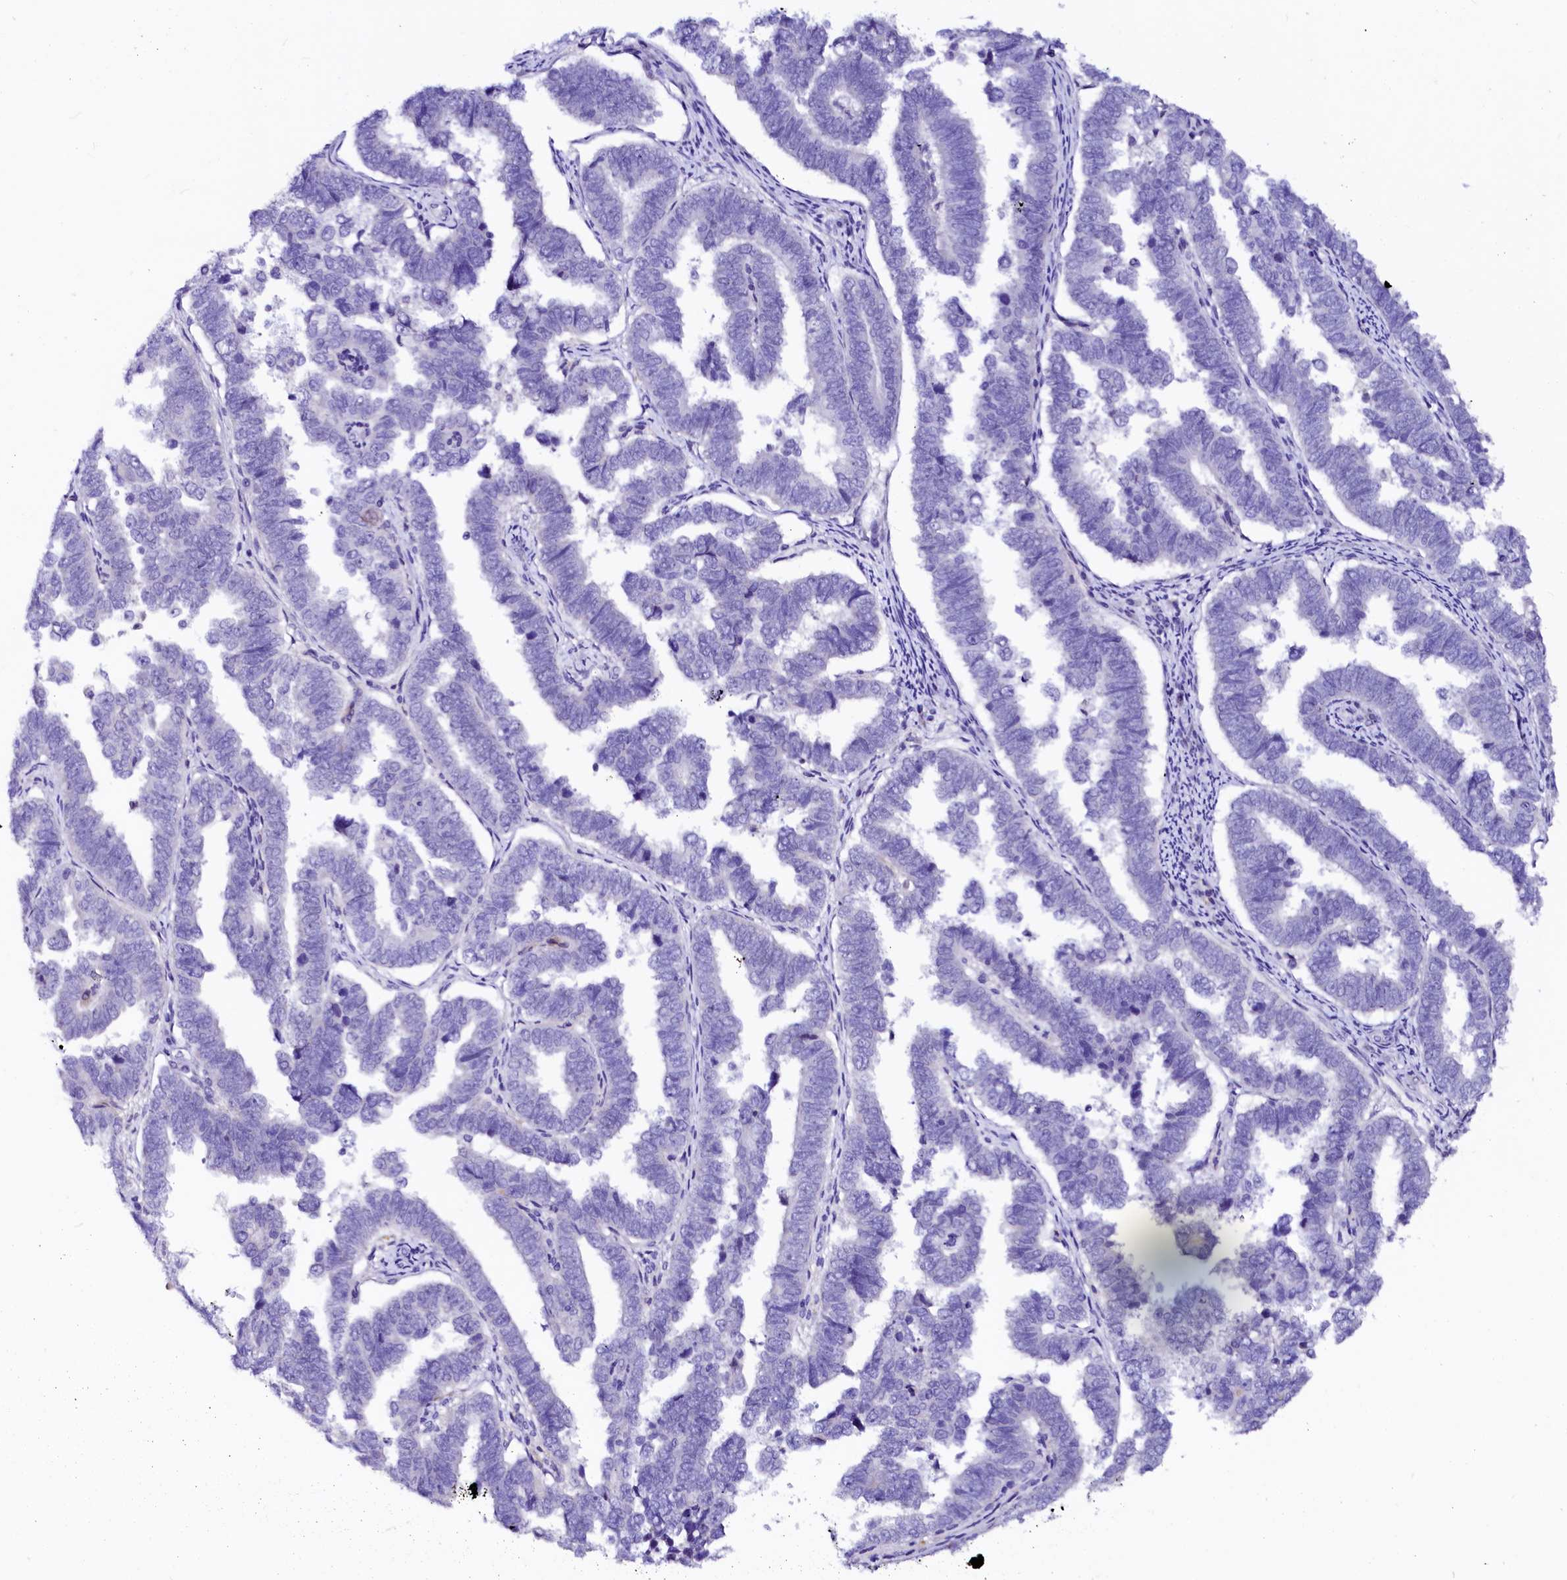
{"staining": {"intensity": "negative", "quantity": "none", "location": "none"}, "tissue": "endometrial cancer", "cell_type": "Tumor cells", "image_type": "cancer", "snomed": [{"axis": "morphology", "description": "Adenocarcinoma, NOS"}, {"axis": "topography", "description": "Endometrium"}], "caption": "Histopathology image shows no protein staining in tumor cells of endometrial cancer tissue. Brightfield microscopy of immunohistochemistry stained with DAB (brown) and hematoxylin (blue), captured at high magnification.", "gene": "NALF1", "patient": {"sex": "female", "age": 75}}